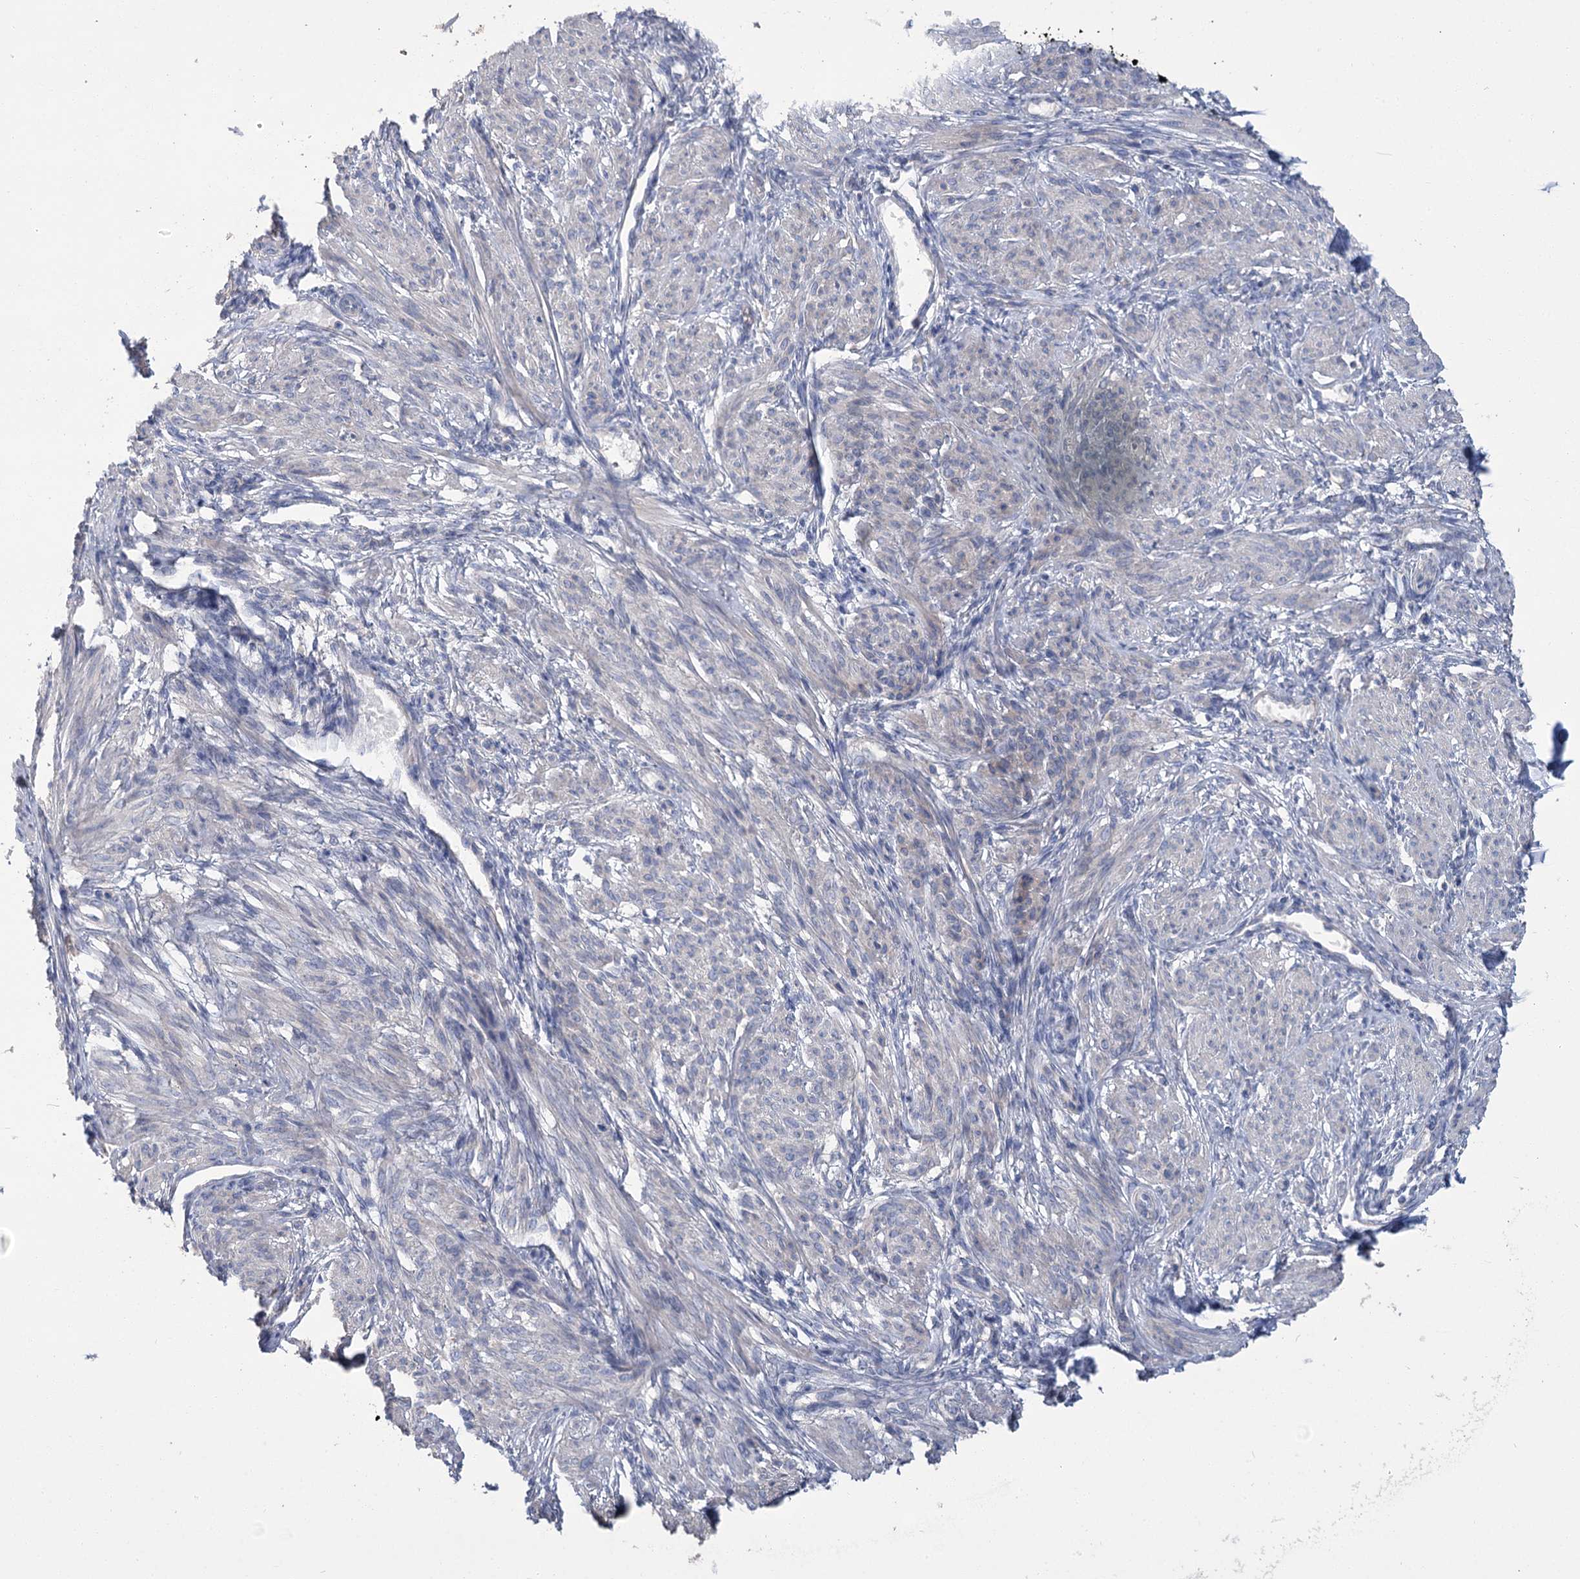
{"staining": {"intensity": "negative", "quantity": "none", "location": "none"}, "tissue": "smooth muscle", "cell_type": "Smooth muscle cells", "image_type": "normal", "snomed": [{"axis": "morphology", "description": "Normal tissue, NOS"}, {"axis": "topography", "description": "Smooth muscle"}], "caption": "Protein analysis of unremarkable smooth muscle exhibits no significant positivity in smooth muscle cells. The staining is performed using DAB (3,3'-diaminobenzidine) brown chromogen with nuclei counter-stained in using hematoxylin.", "gene": "SLC9A3", "patient": {"sex": "female", "age": 39}}